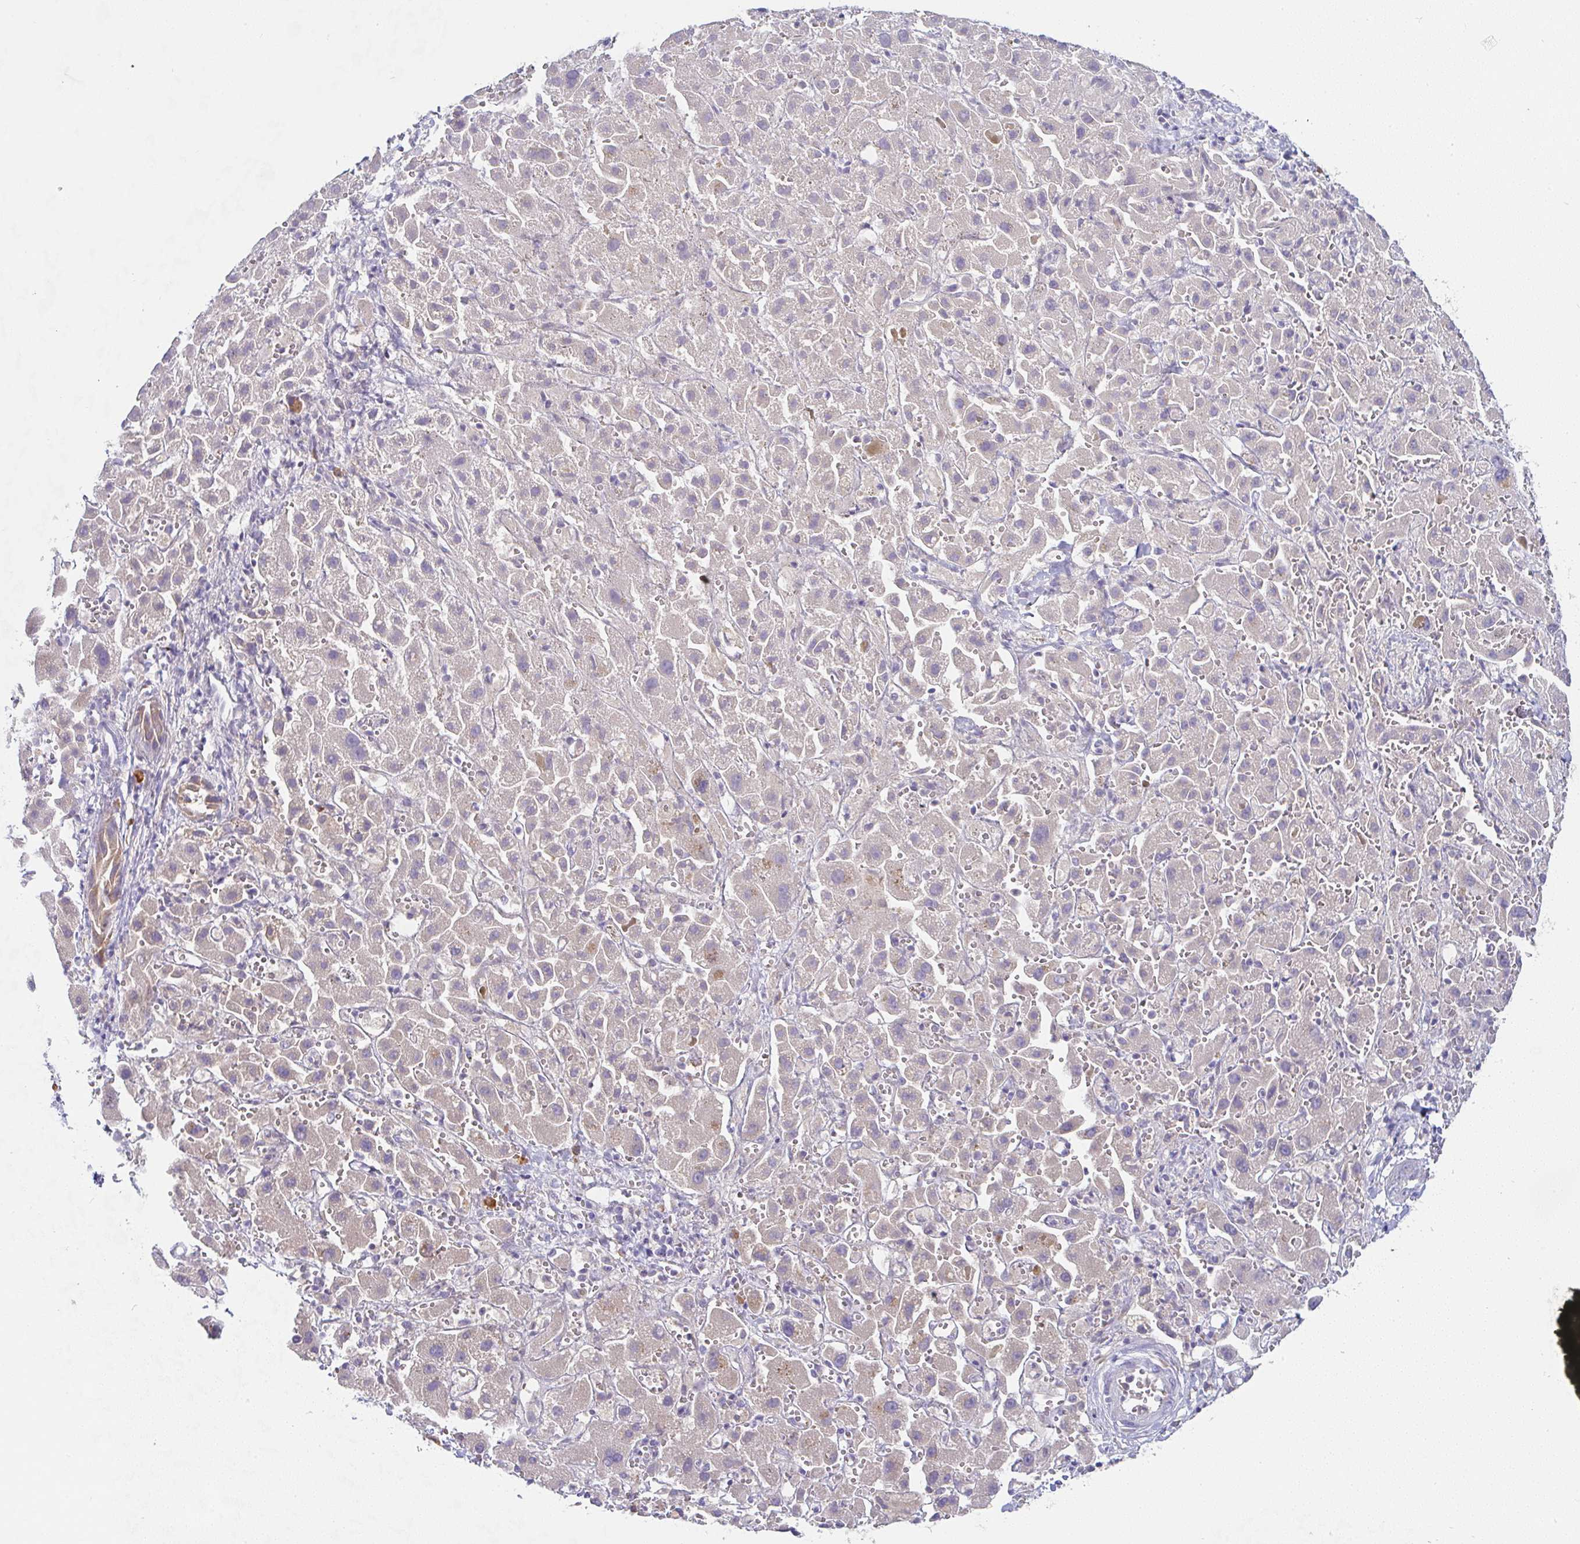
{"staining": {"intensity": "negative", "quantity": "none", "location": "none"}, "tissue": "liver cancer", "cell_type": "Tumor cells", "image_type": "cancer", "snomed": [{"axis": "morphology", "description": "Cholangiocarcinoma"}, {"axis": "topography", "description": "Liver"}], "caption": "High power microscopy image of an immunohistochemistry photomicrograph of liver cancer, revealing no significant expression in tumor cells. The staining is performed using DAB brown chromogen with nuclei counter-stained in using hematoxylin.", "gene": "DERL2", "patient": {"sex": "female", "age": 52}}